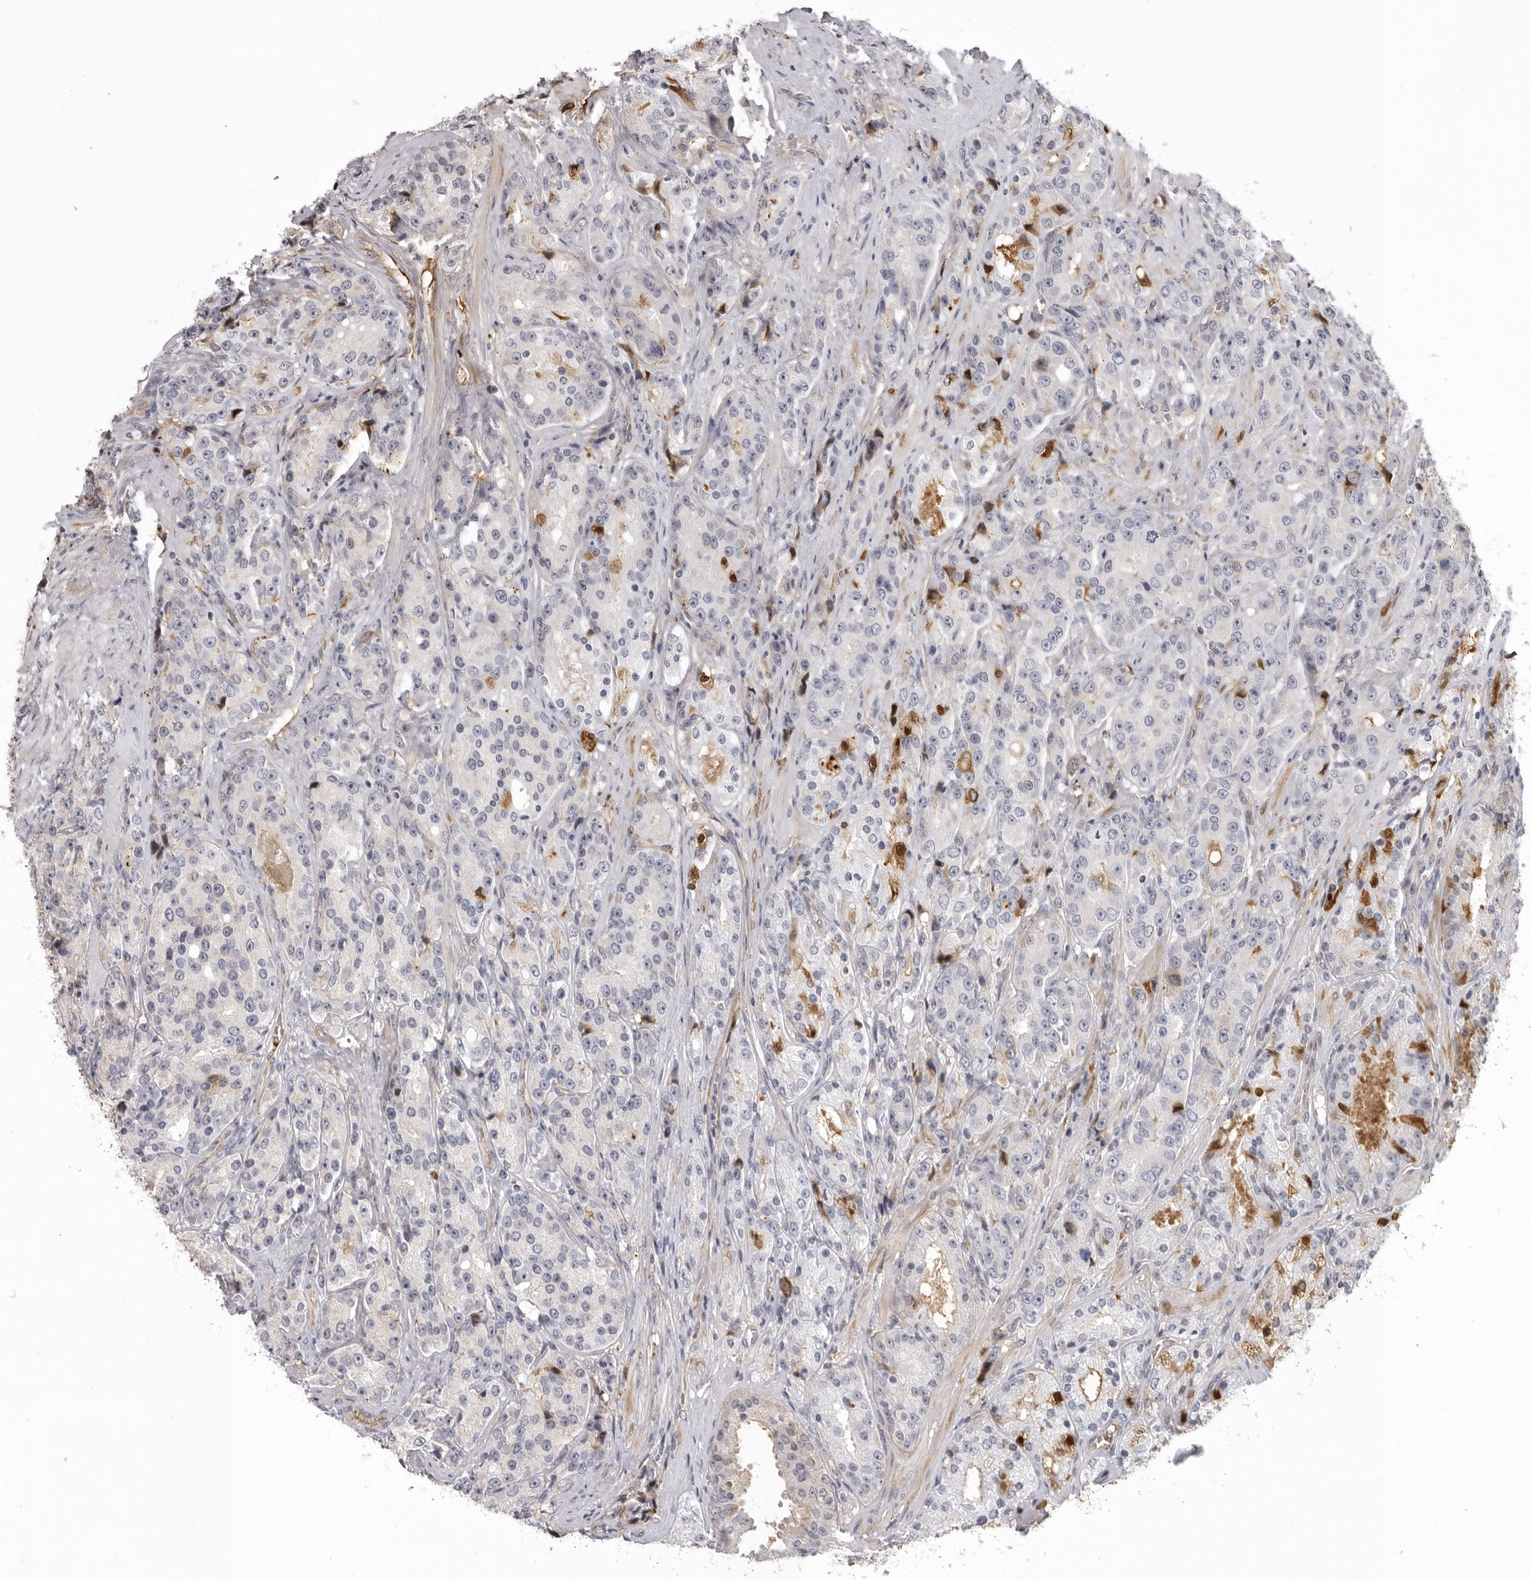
{"staining": {"intensity": "strong", "quantity": "<25%", "location": "cytoplasmic/membranous,nuclear"}, "tissue": "prostate cancer", "cell_type": "Tumor cells", "image_type": "cancer", "snomed": [{"axis": "morphology", "description": "Adenocarcinoma, High grade"}, {"axis": "topography", "description": "Prostate"}], "caption": "This is an image of immunohistochemistry (IHC) staining of prostate adenocarcinoma (high-grade), which shows strong expression in the cytoplasmic/membranous and nuclear of tumor cells.", "gene": "PLEKHF2", "patient": {"sex": "male", "age": 60}}